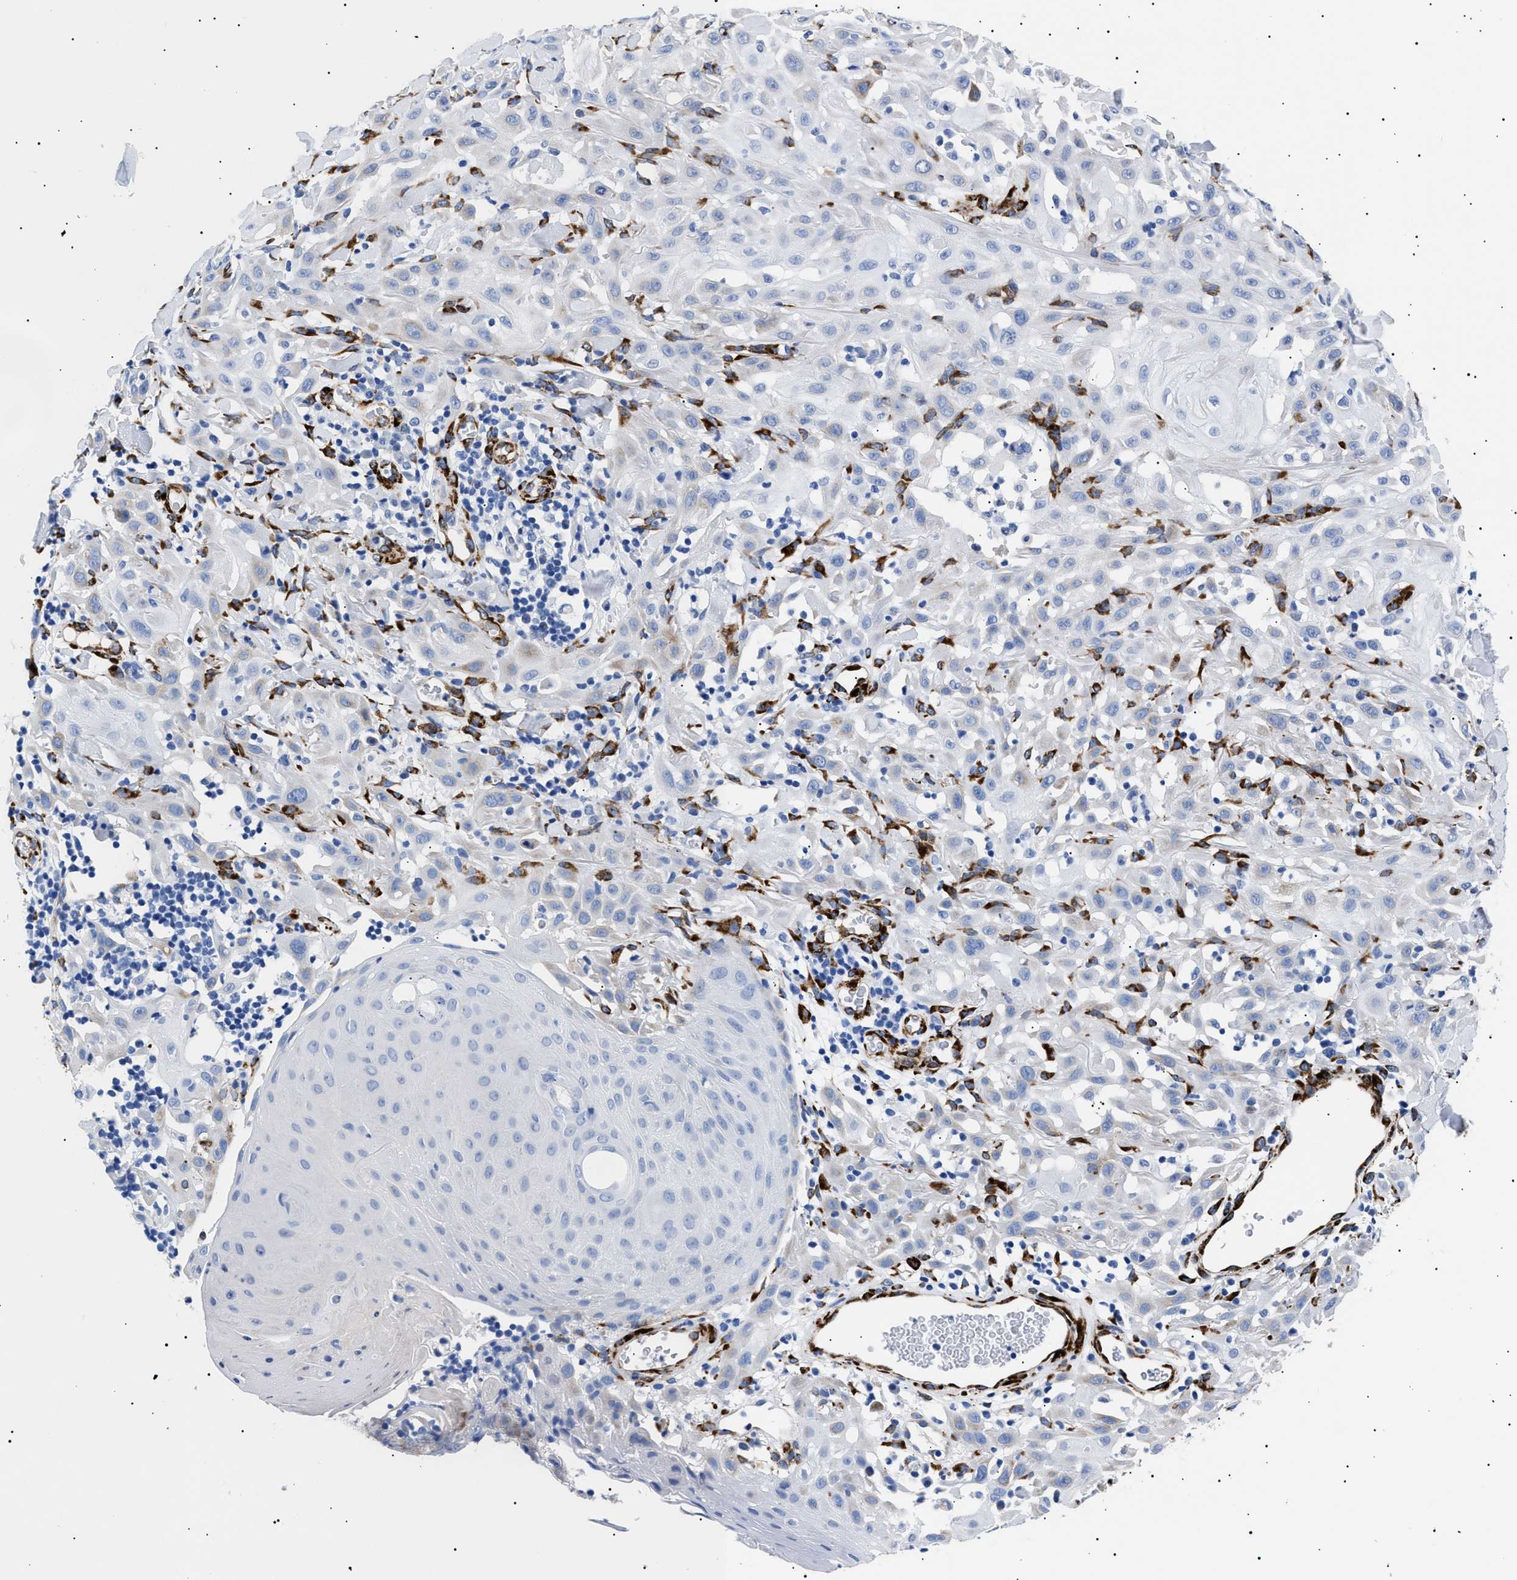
{"staining": {"intensity": "negative", "quantity": "none", "location": "none"}, "tissue": "skin cancer", "cell_type": "Tumor cells", "image_type": "cancer", "snomed": [{"axis": "morphology", "description": "Squamous cell carcinoma, NOS"}, {"axis": "topography", "description": "Skin"}], "caption": "Photomicrograph shows no protein staining in tumor cells of squamous cell carcinoma (skin) tissue.", "gene": "HEMGN", "patient": {"sex": "male", "age": 24}}